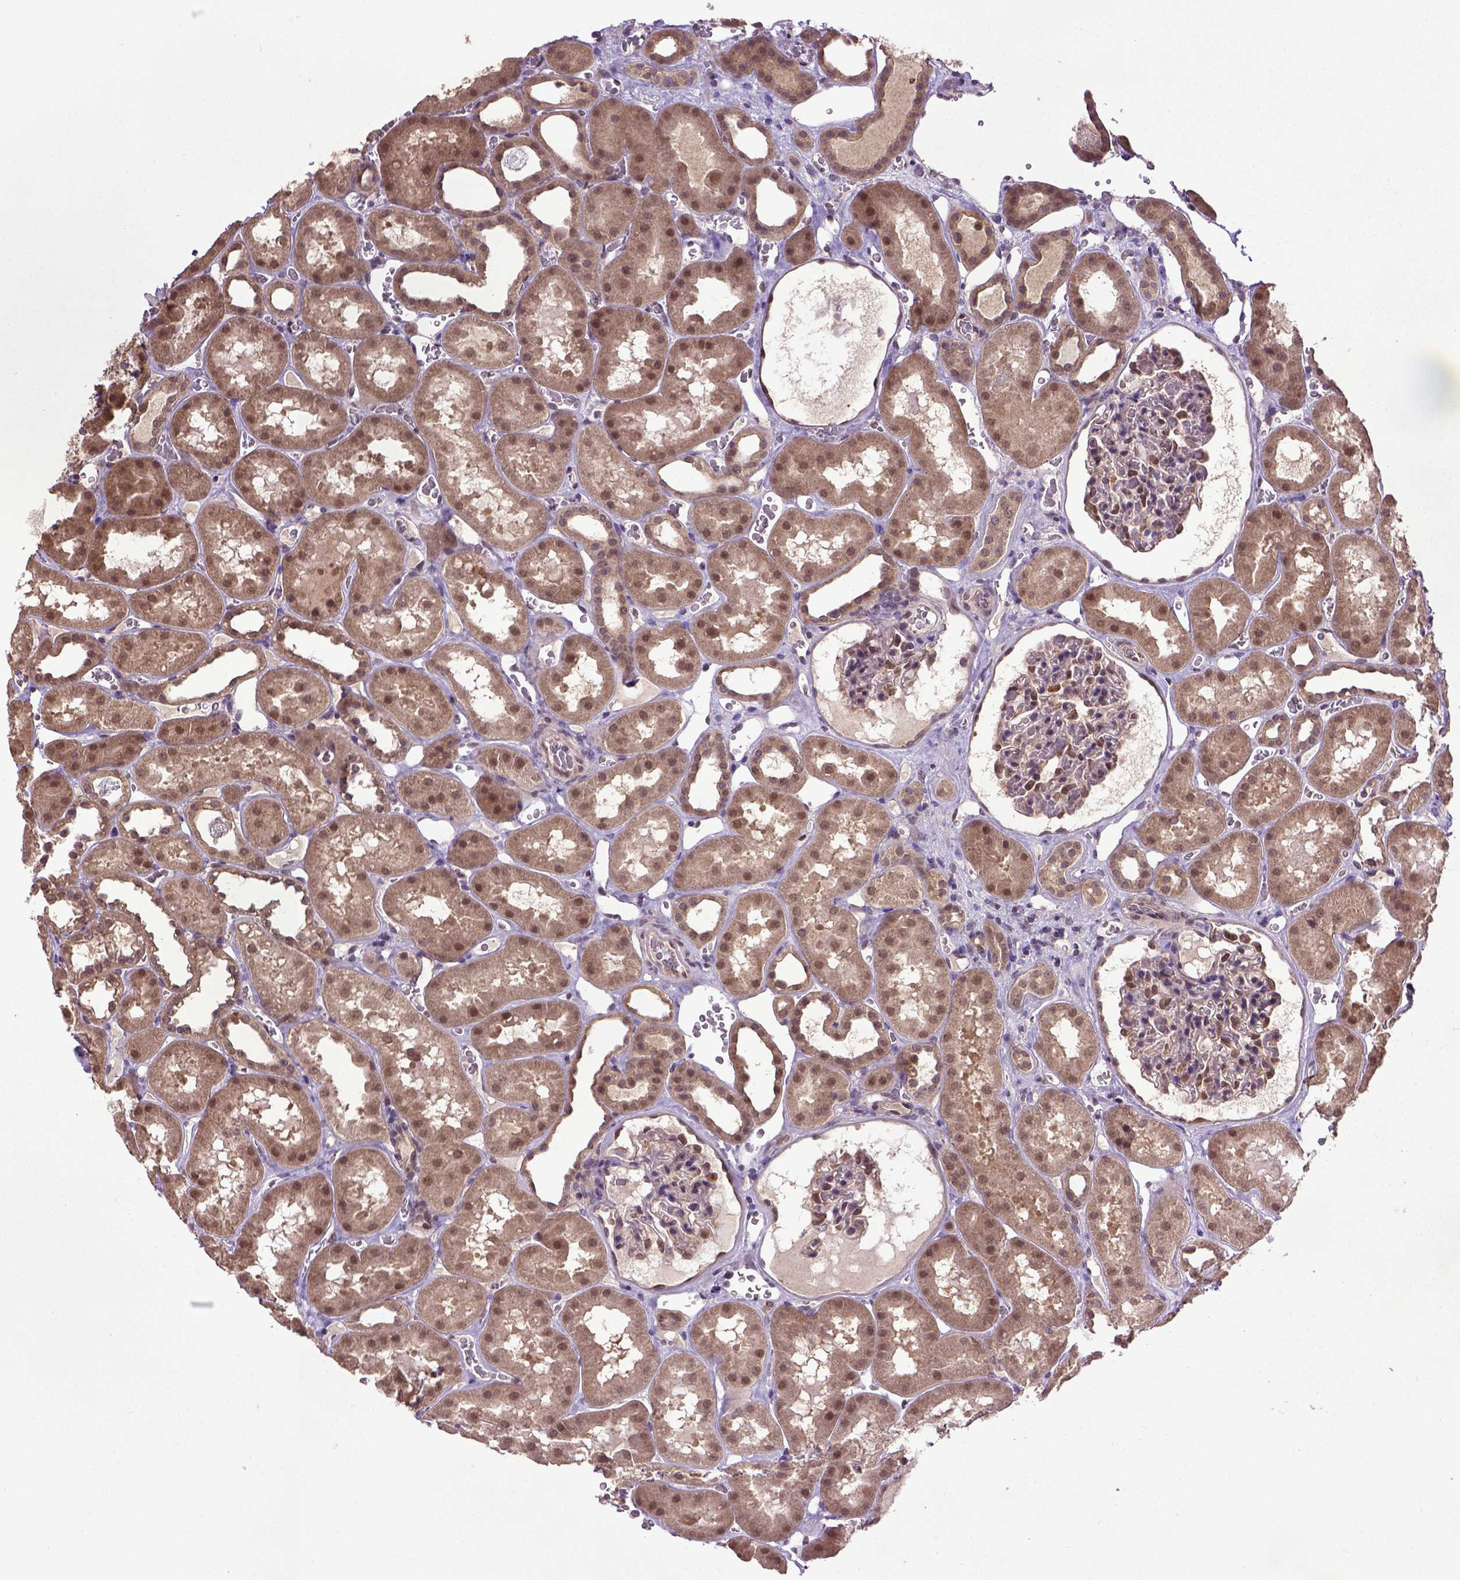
{"staining": {"intensity": "strong", "quantity": "<25%", "location": "cytoplasmic/membranous,nuclear"}, "tissue": "kidney", "cell_type": "Cells in glomeruli", "image_type": "normal", "snomed": [{"axis": "morphology", "description": "Normal tissue, NOS"}, {"axis": "topography", "description": "Kidney"}], "caption": "Protein analysis of normal kidney shows strong cytoplasmic/membranous,nuclear positivity in approximately <25% of cells in glomeruli. Ihc stains the protein of interest in brown and the nuclei are stained blue.", "gene": "UBA3", "patient": {"sex": "female", "age": 41}}